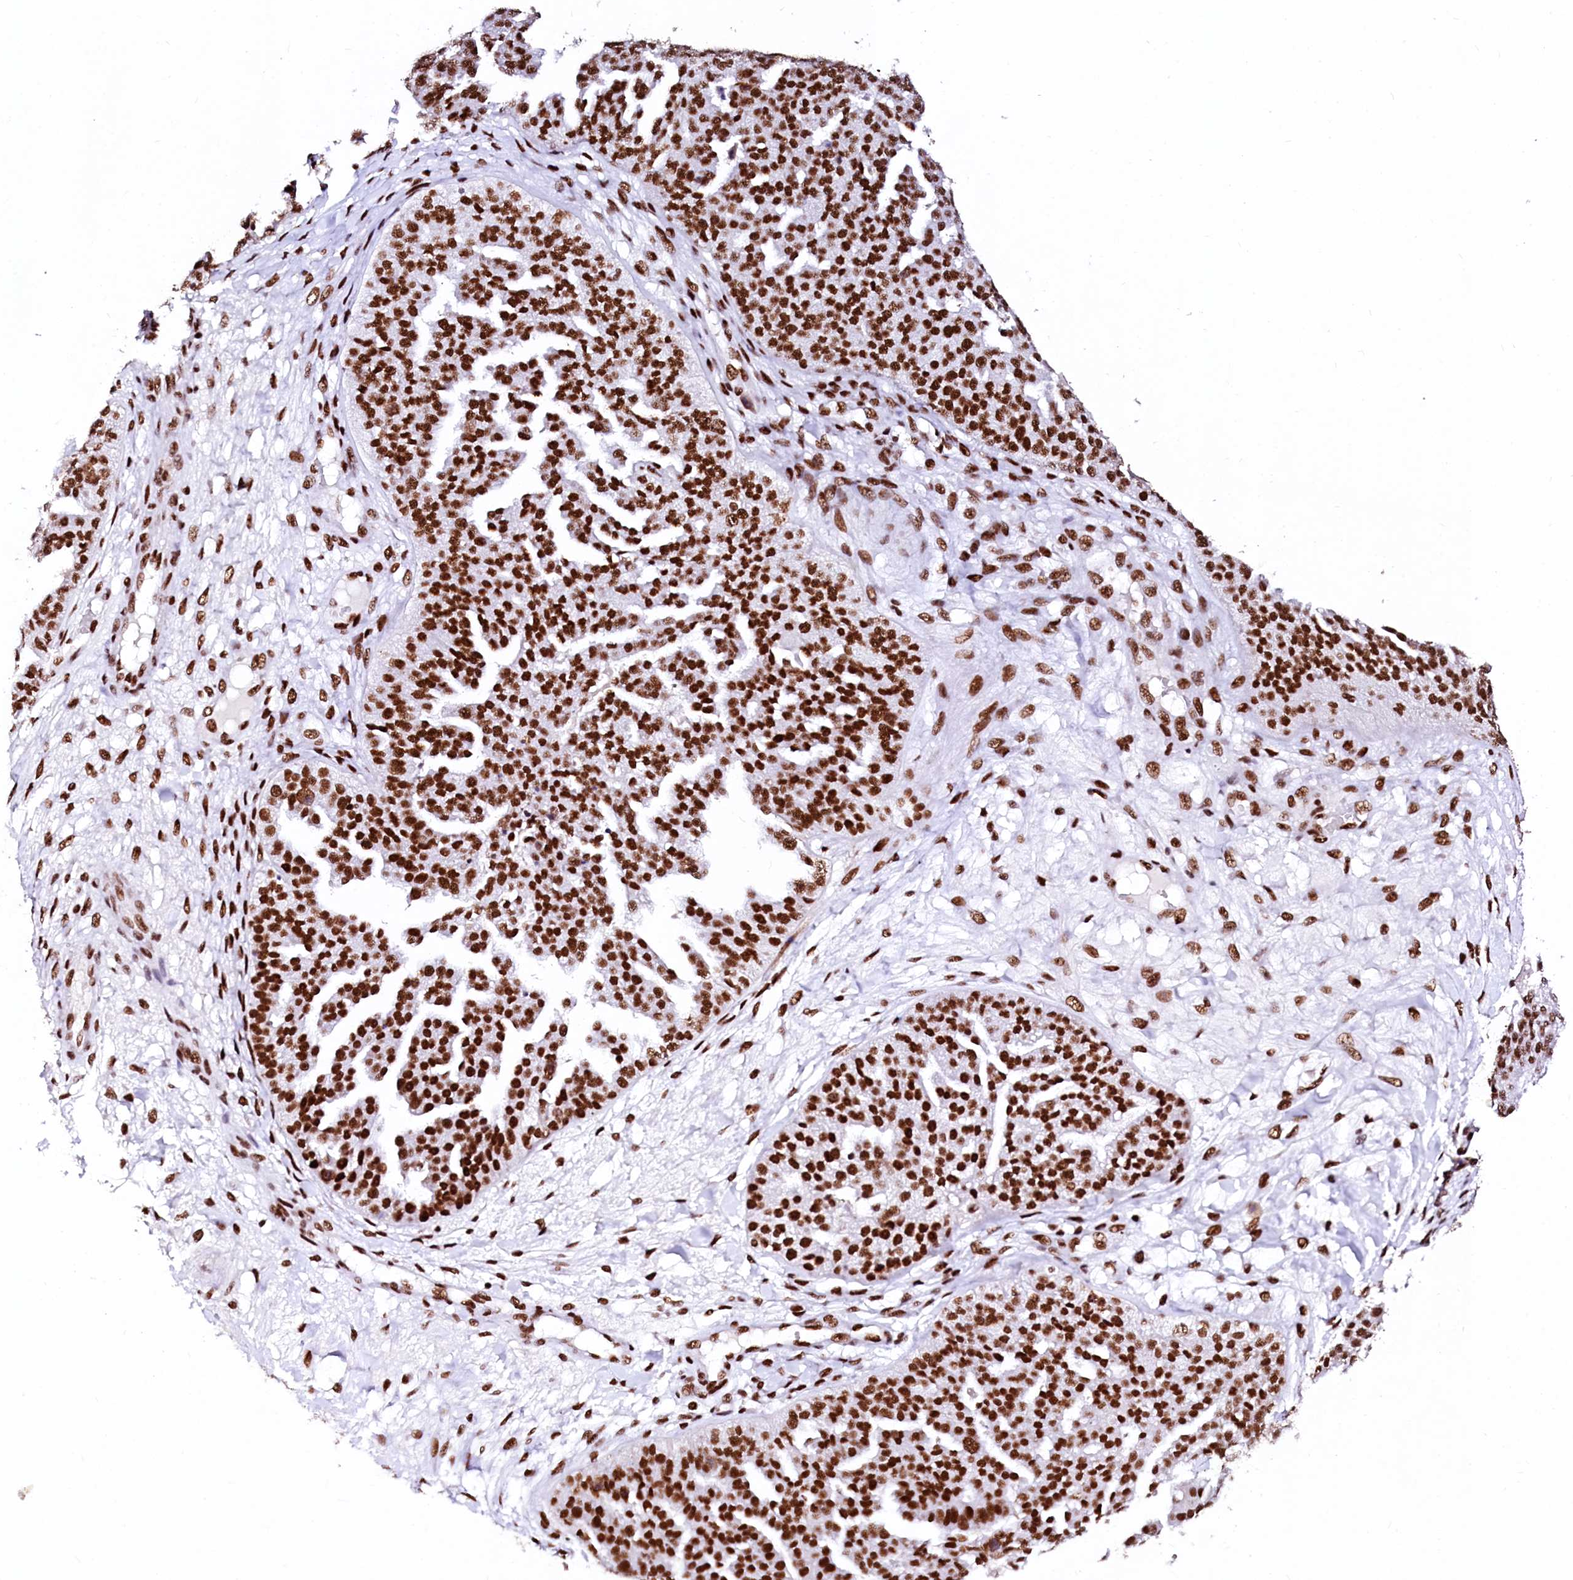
{"staining": {"intensity": "strong", "quantity": ">75%", "location": "nuclear"}, "tissue": "ovarian cancer", "cell_type": "Tumor cells", "image_type": "cancer", "snomed": [{"axis": "morphology", "description": "Cystadenocarcinoma, serous, NOS"}, {"axis": "topography", "description": "Ovary"}], "caption": "A photomicrograph of human ovarian cancer (serous cystadenocarcinoma) stained for a protein exhibits strong nuclear brown staining in tumor cells. The staining is performed using DAB brown chromogen to label protein expression. The nuclei are counter-stained blue using hematoxylin.", "gene": "CPSF6", "patient": {"sex": "female", "age": 58}}